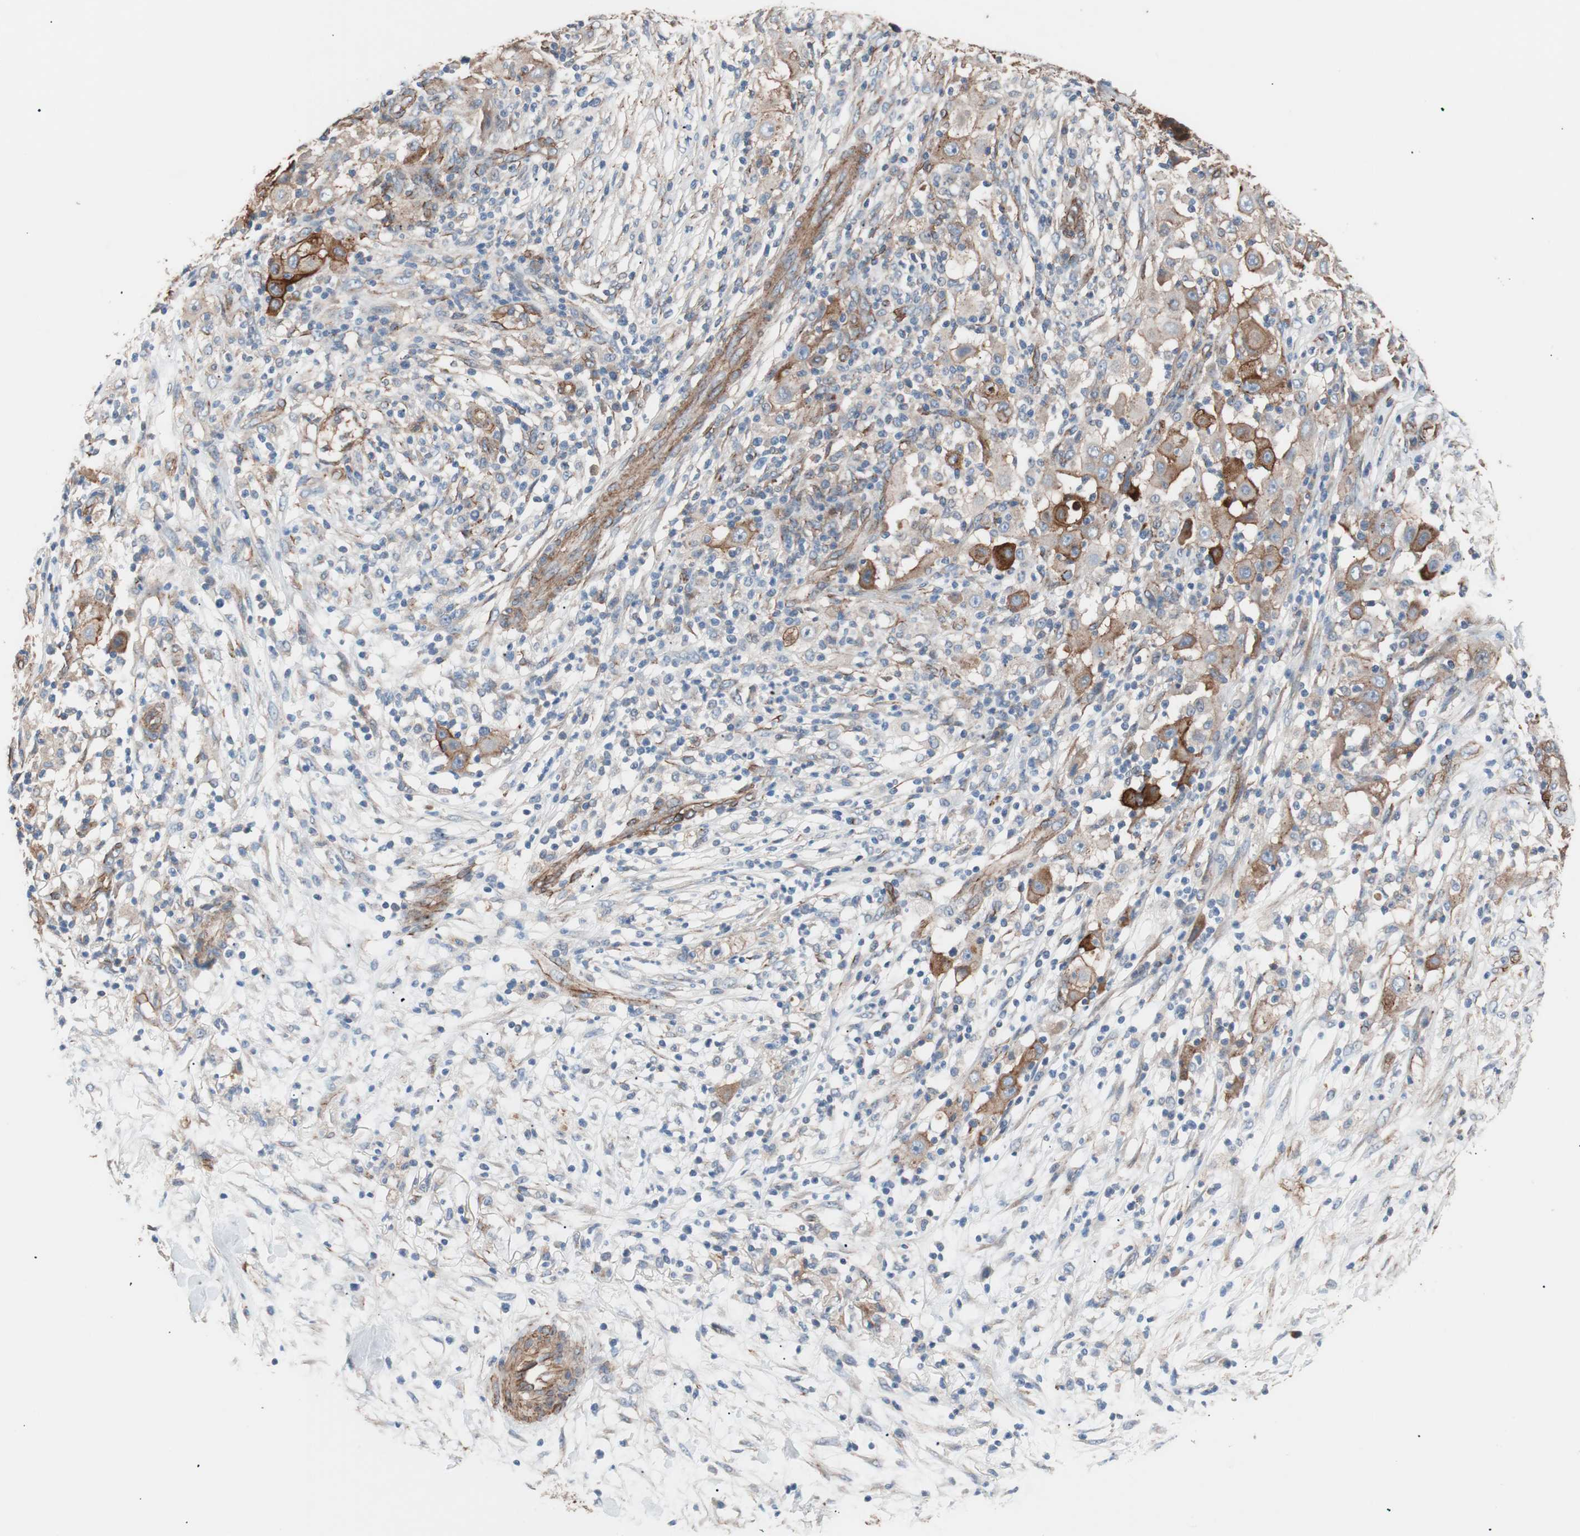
{"staining": {"intensity": "strong", "quantity": "25%-75%", "location": "cytoplasmic/membranous"}, "tissue": "ovarian cancer", "cell_type": "Tumor cells", "image_type": "cancer", "snomed": [{"axis": "morphology", "description": "Carcinoma, endometroid"}, {"axis": "topography", "description": "Ovary"}], "caption": "About 25%-75% of tumor cells in ovarian cancer show strong cytoplasmic/membranous protein staining as visualized by brown immunohistochemical staining.", "gene": "SPINT1", "patient": {"sex": "female", "age": 42}}